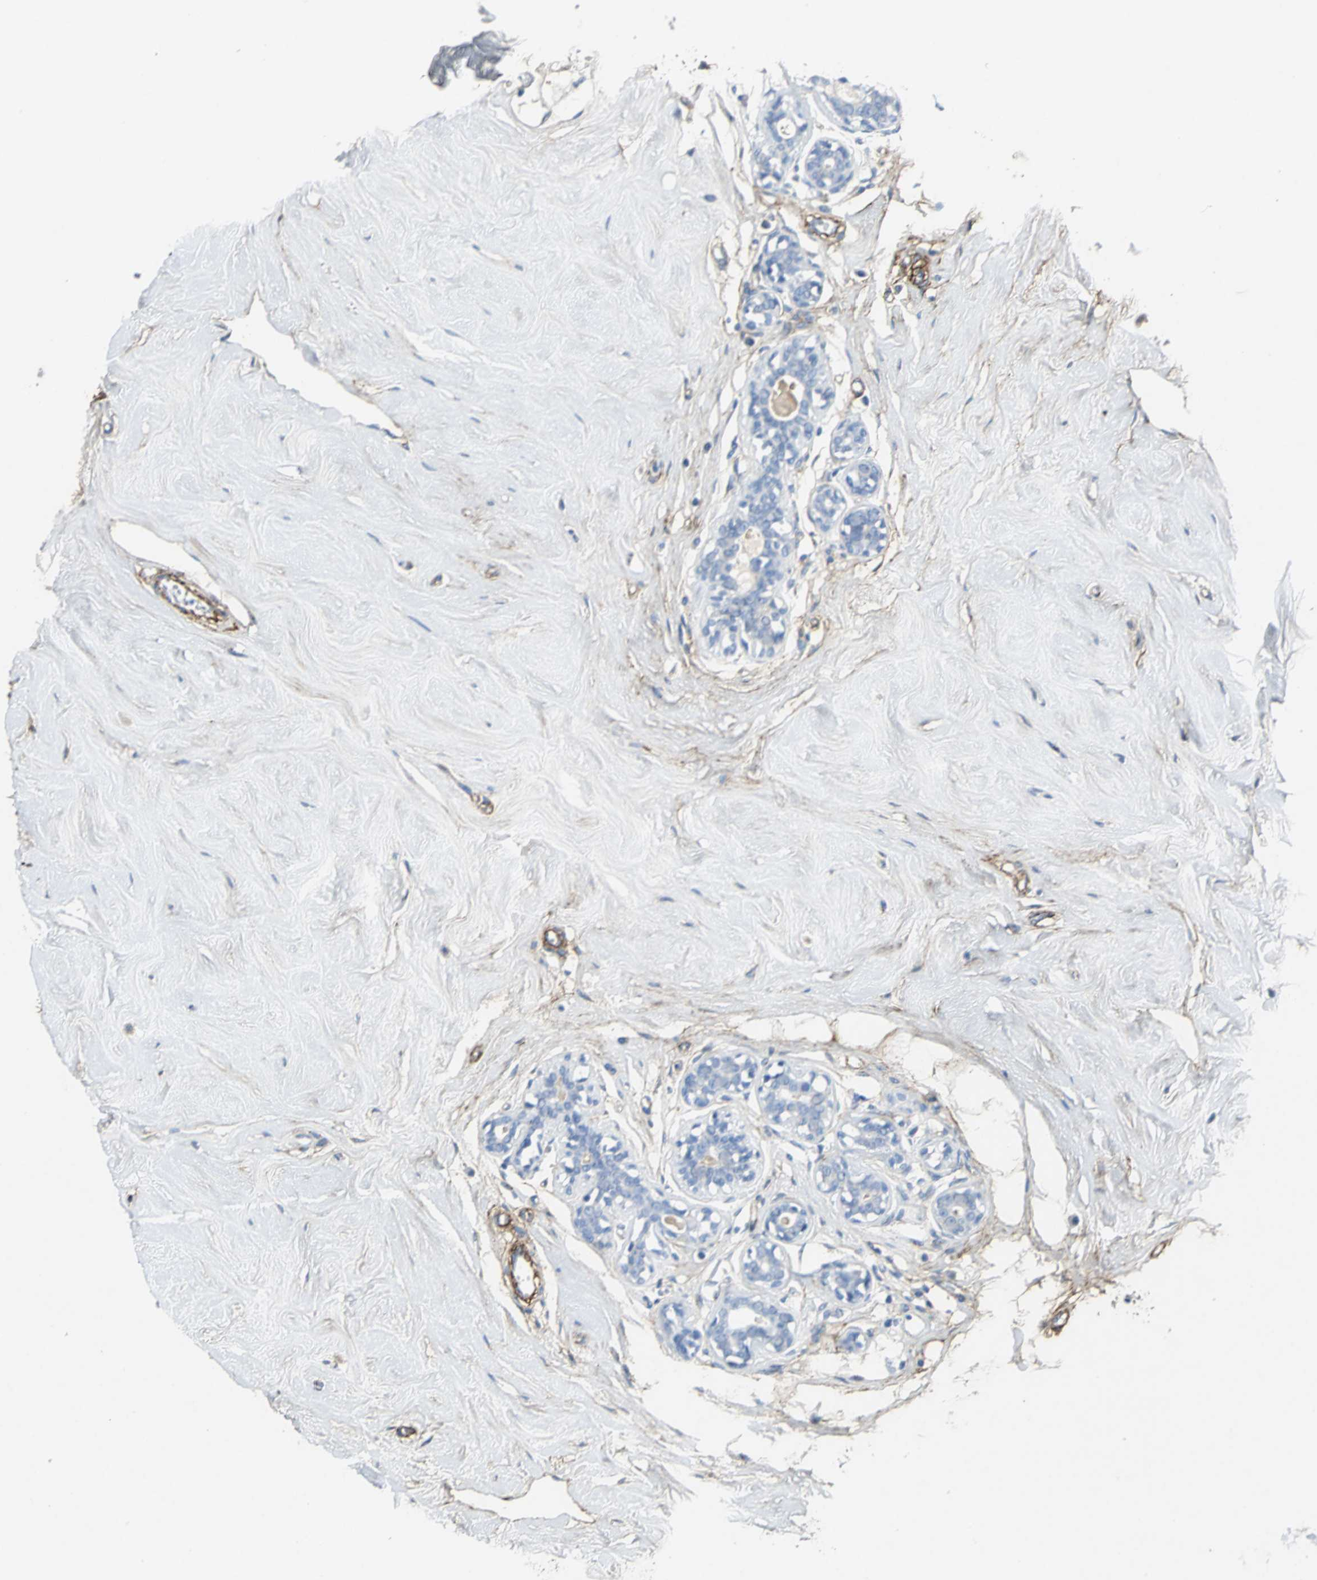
{"staining": {"intensity": "weak", "quantity": "25%-75%", "location": "cytoplasmic/membranous"}, "tissue": "breast", "cell_type": "Adipocytes", "image_type": "normal", "snomed": [{"axis": "morphology", "description": "Normal tissue, NOS"}, {"axis": "topography", "description": "Breast"}], "caption": "Protein staining by immunohistochemistry shows weak cytoplasmic/membranous staining in about 25%-75% of adipocytes in benign breast.", "gene": "EFNB3", "patient": {"sex": "female", "age": 23}}